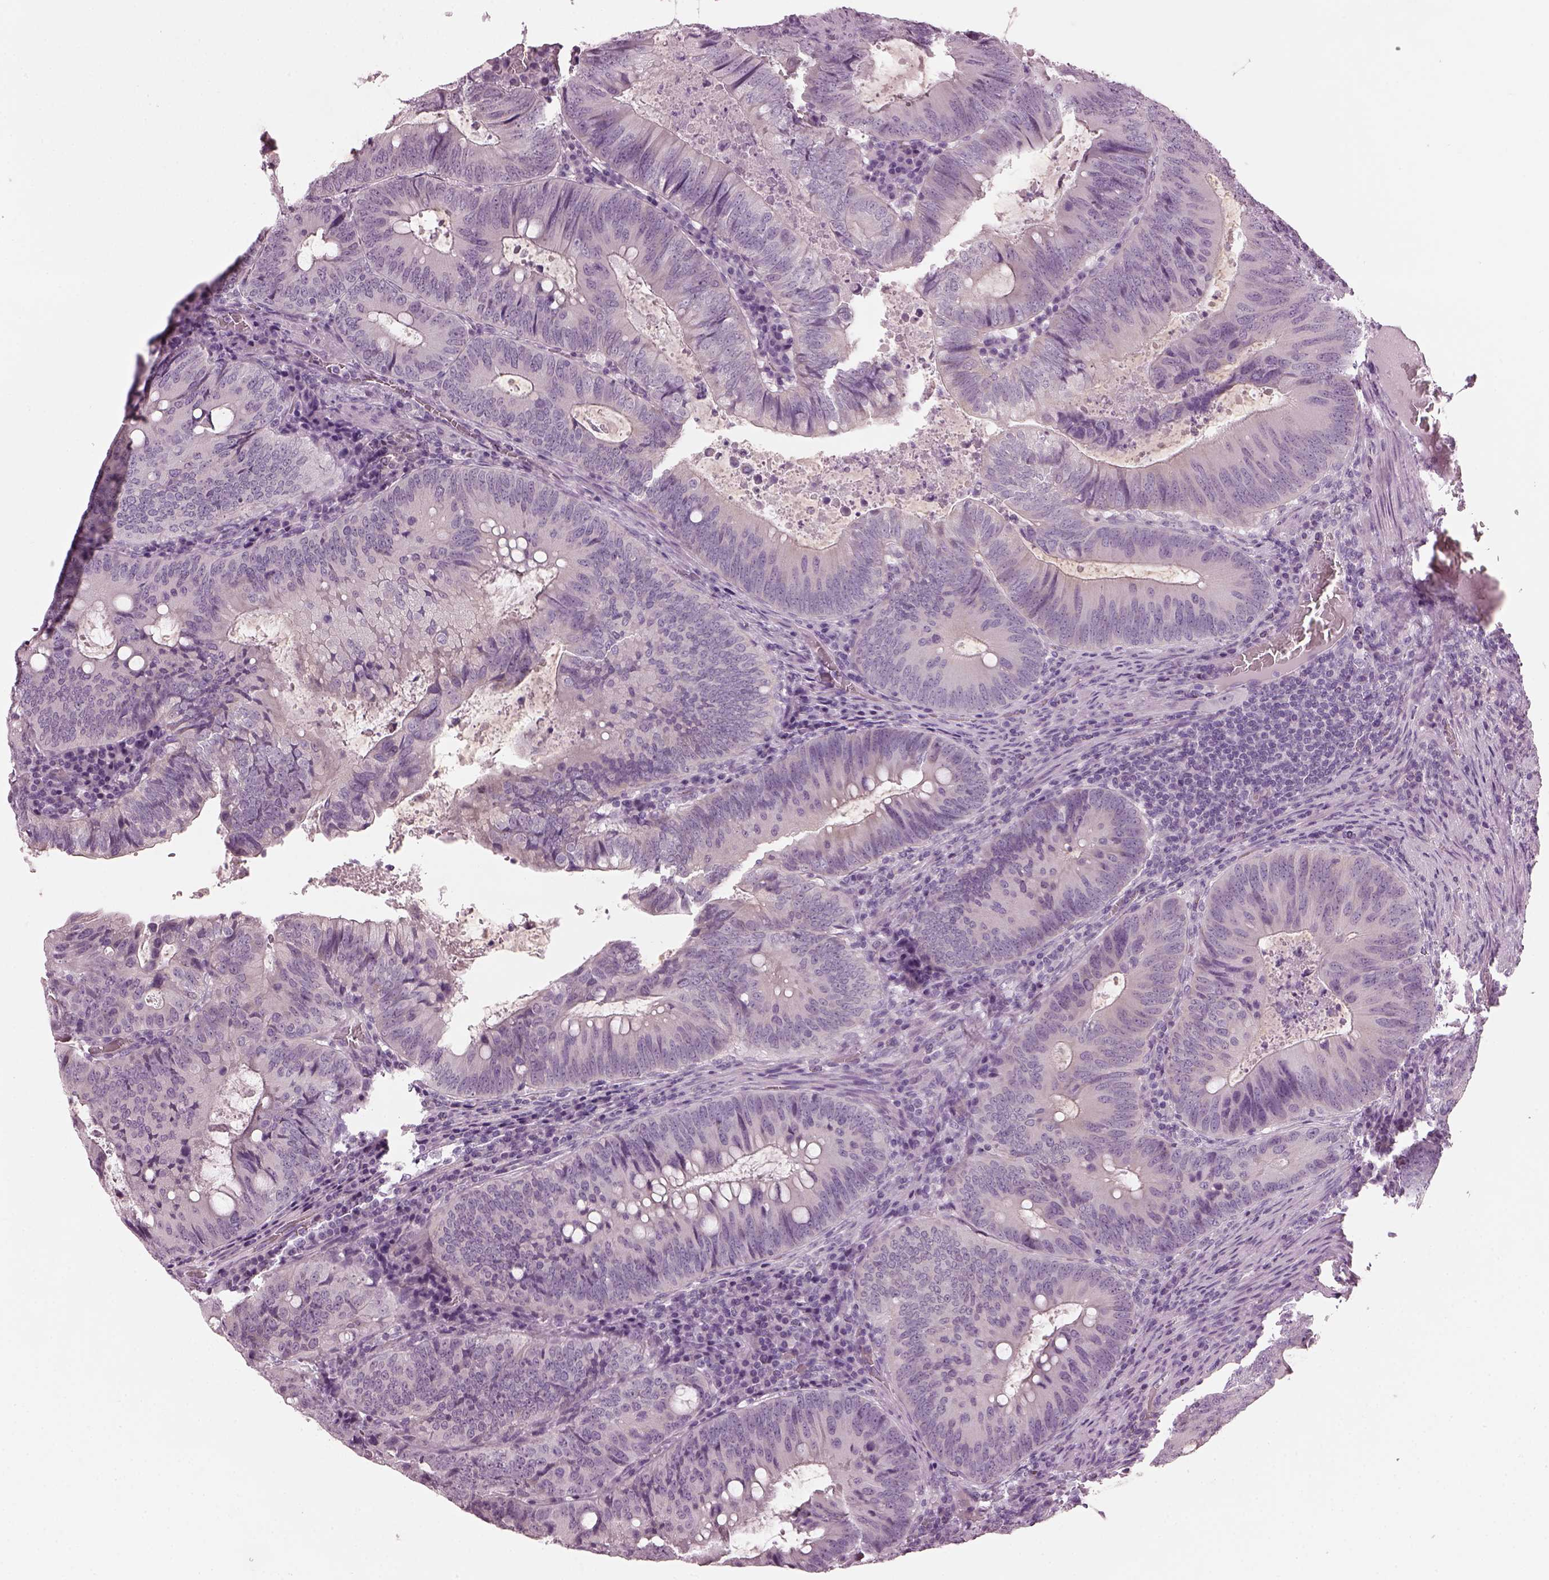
{"staining": {"intensity": "negative", "quantity": "none", "location": "none"}, "tissue": "colorectal cancer", "cell_type": "Tumor cells", "image_type": "cancer", "snomed": [{"axis": "morphology", "description": "Adenocarcinoma, NOS"}, {"axis": "topography", "description": "Colon"}], "caption": "Immunohistochemistry of human colorectal cancer (adenocarcinoma) reveals no staining in tumor cells.", "gene": "PDC", "patient": {"sex": "male", "age": 67}}